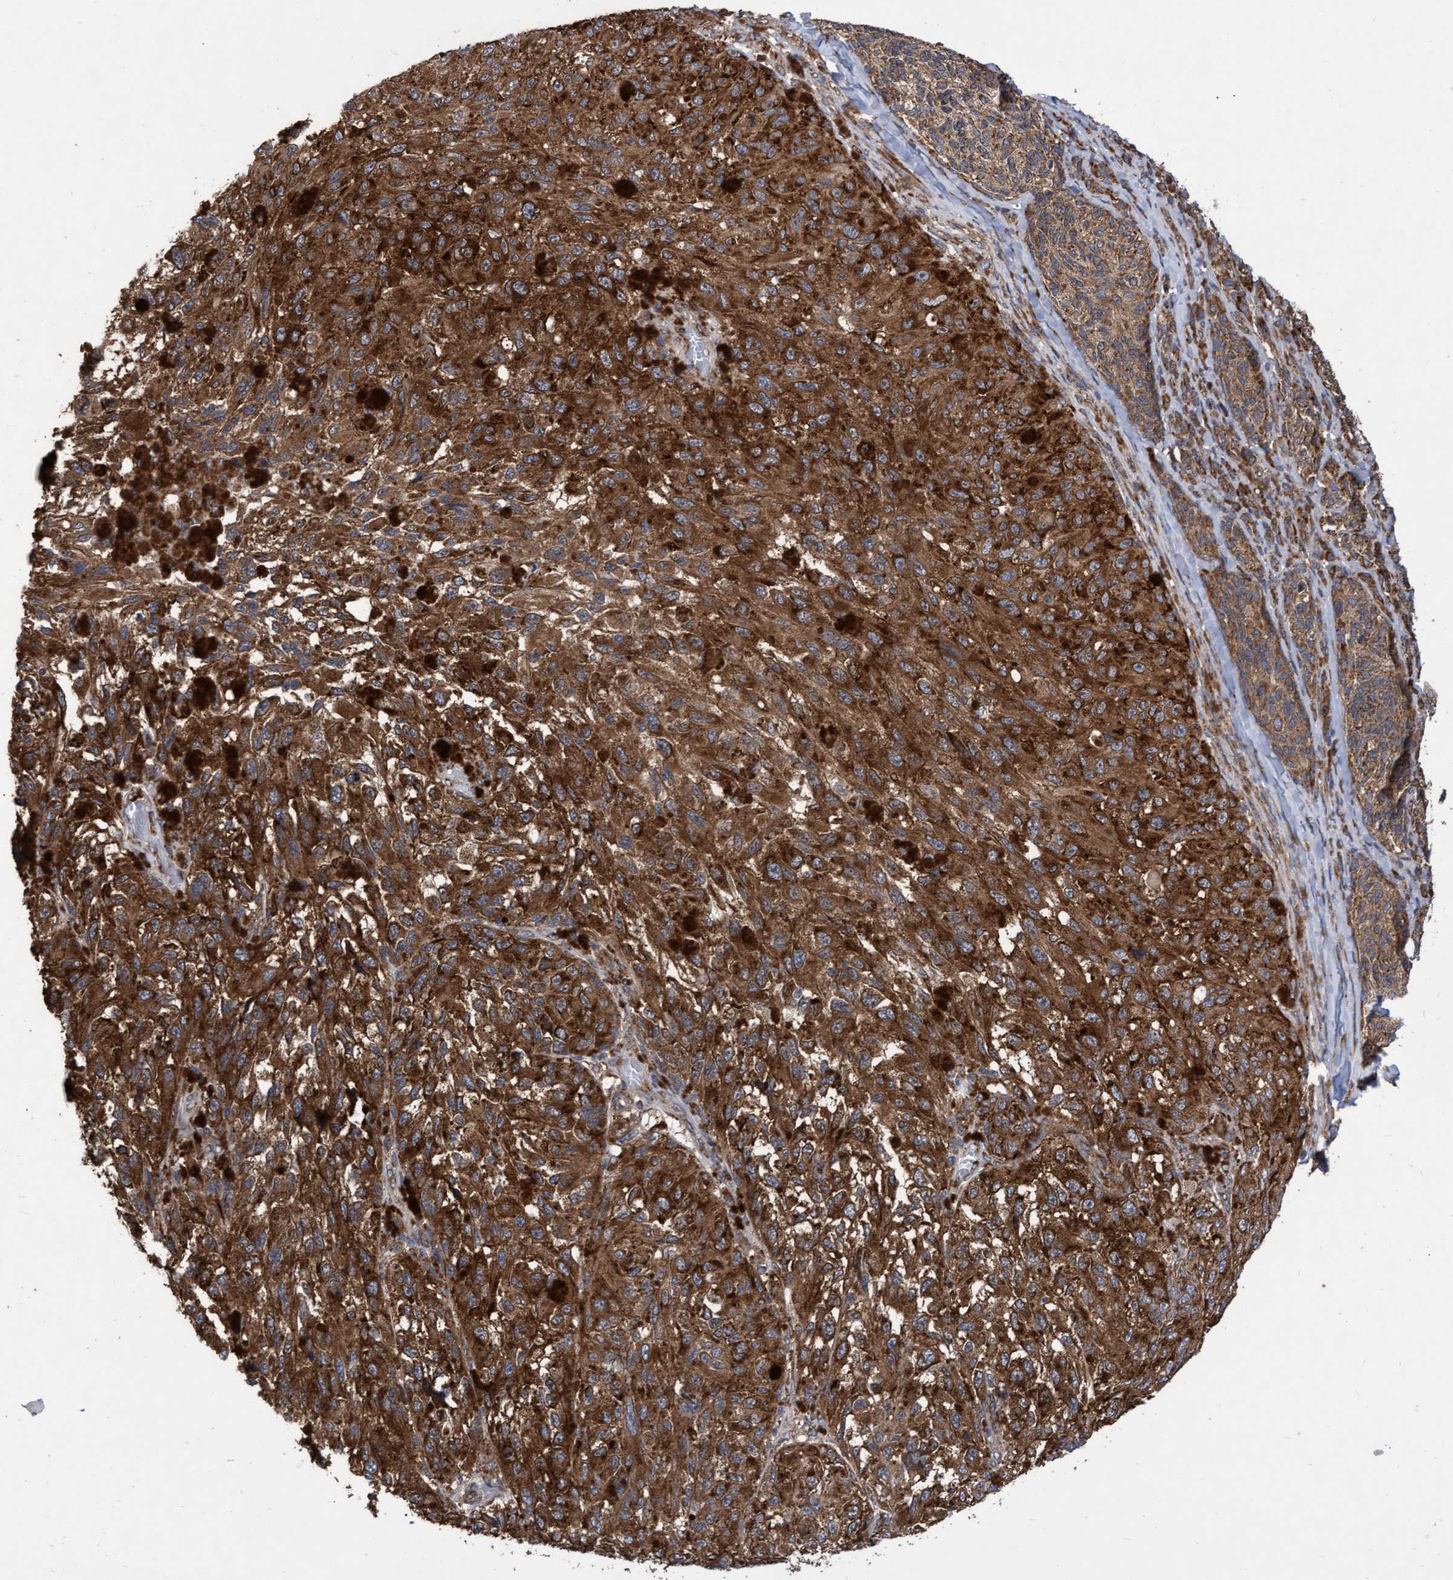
{"staining": {"intensity": "strong", "quantity": ">75%", "location": "cytoplasmic/membranous"}, "tissue": "melanoma", "cell_type": "Tumor cells", "image_type": "cancer", "snomed": [{"axis": "morphology", "description": "Malignant melanoma, NOS"}, {"axis": "topography", "description": "Skin"}], "caption": "About >75% of tumor cells in melanoma demonstrate strong cytoplasmic/membranous protein staining as visualized by brown immunohistochemical staining.", "gene": "ABCF2", "patient": {"sex": "female", "age": 73}}